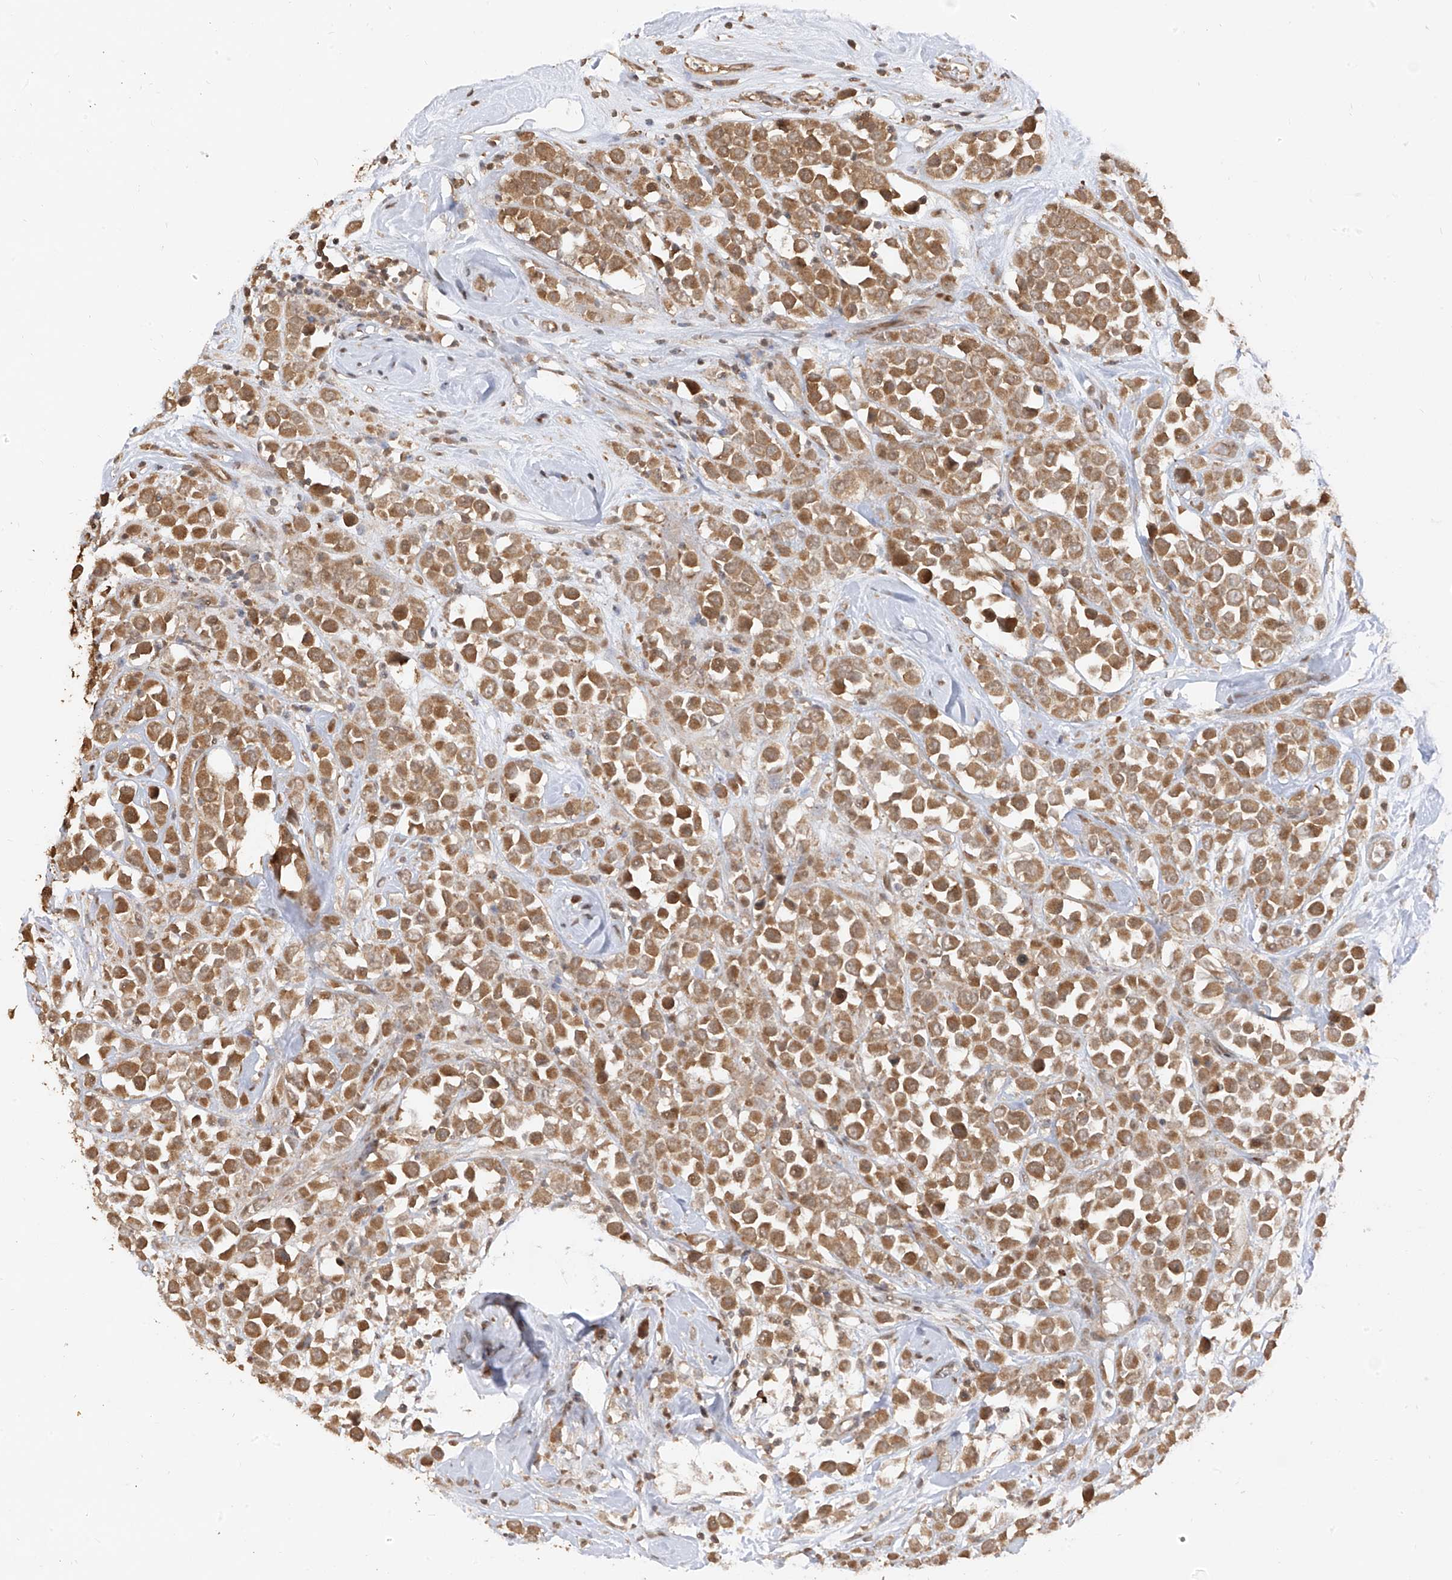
{"staining": {"intensity": "moderate", "quantity": ">75%", "location": "cytoplasmic/membranous"}, "tissue": "breast cancer", "cell_type": "Tumor cells", "image_type": "cancer", "snomed": [{"axis": "morphology", "description": "Duct carcinoma"}, {"axis": "topography", "description": "Breast"}], "caption": "DAB (3,3'-diaminobenzidine) immunohistochemical staining of breast infiltrating ductal carcinoma exhibits moderate cytoplasmic/membranous protein expression in approximately >75% of tumor cells.", "gene": "COLGALT2", "patient": {"sex": "female", "age": 61}}